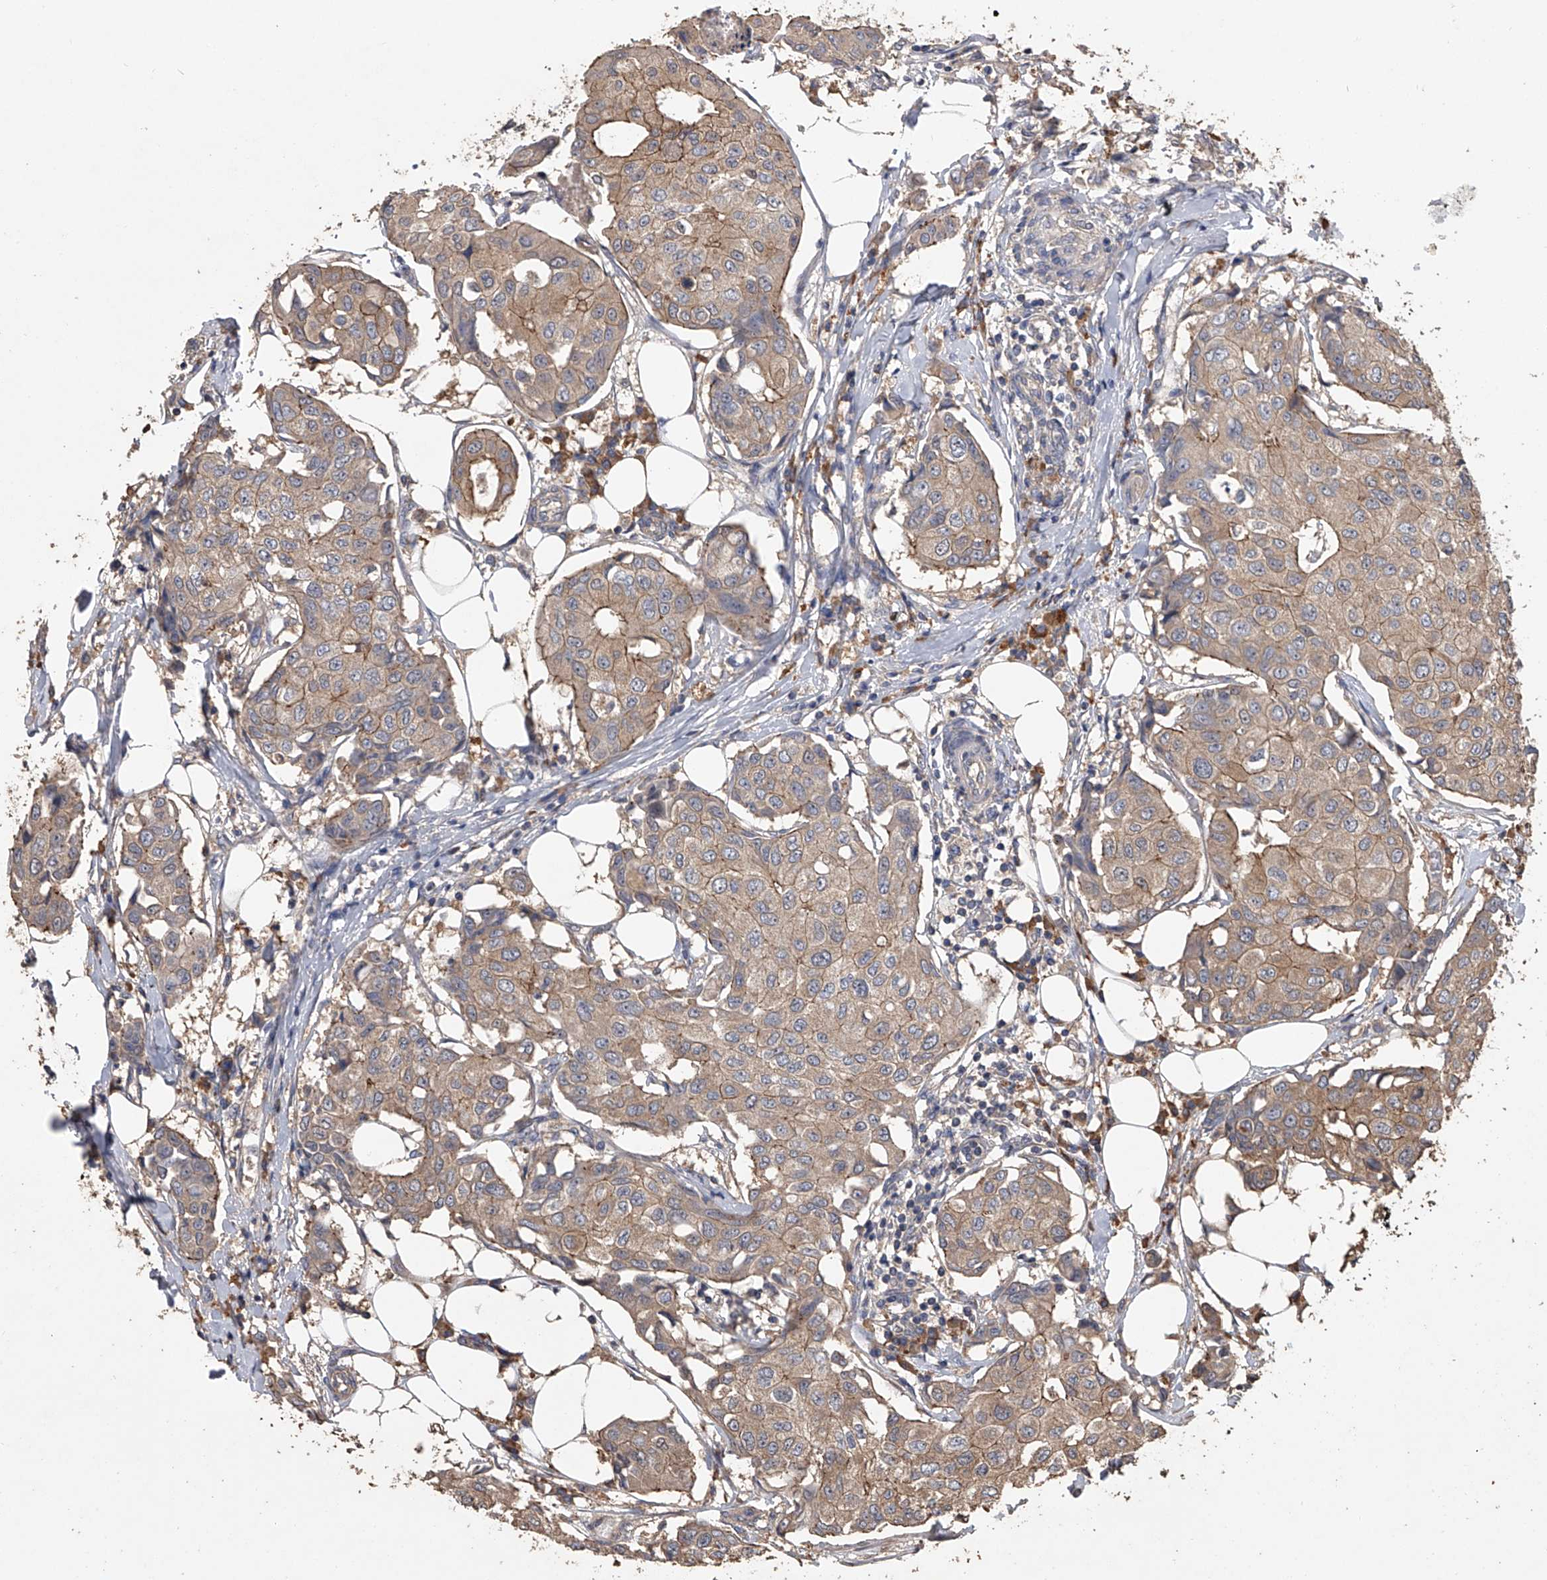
{"staining": {"intensity": "moderate", "quantity": ">75%", "location": "cytoplasmic/membranous"}, "tissue": "breast cancer", "cell_type": "Tumor cells", "image_type": "cancer", "snomed": [{"axis": "morphology", "description": "Duct carcinoma"}, {"axis": "topography", "description": "Breast"}], "caption": "A photomicrograph of human breast intraductal carcinoma stained for a protein exhibits moderate cytoplasmic/membranous brown staining in tumor cells. Using DAB (3,3'-diaminobenzidine) (brown) and hematoxylin (blue) stains, captured at high magnification using brightfield microscopy.", "gene": "ZNF343", "patient": {"sex": "female", "age": 80}}